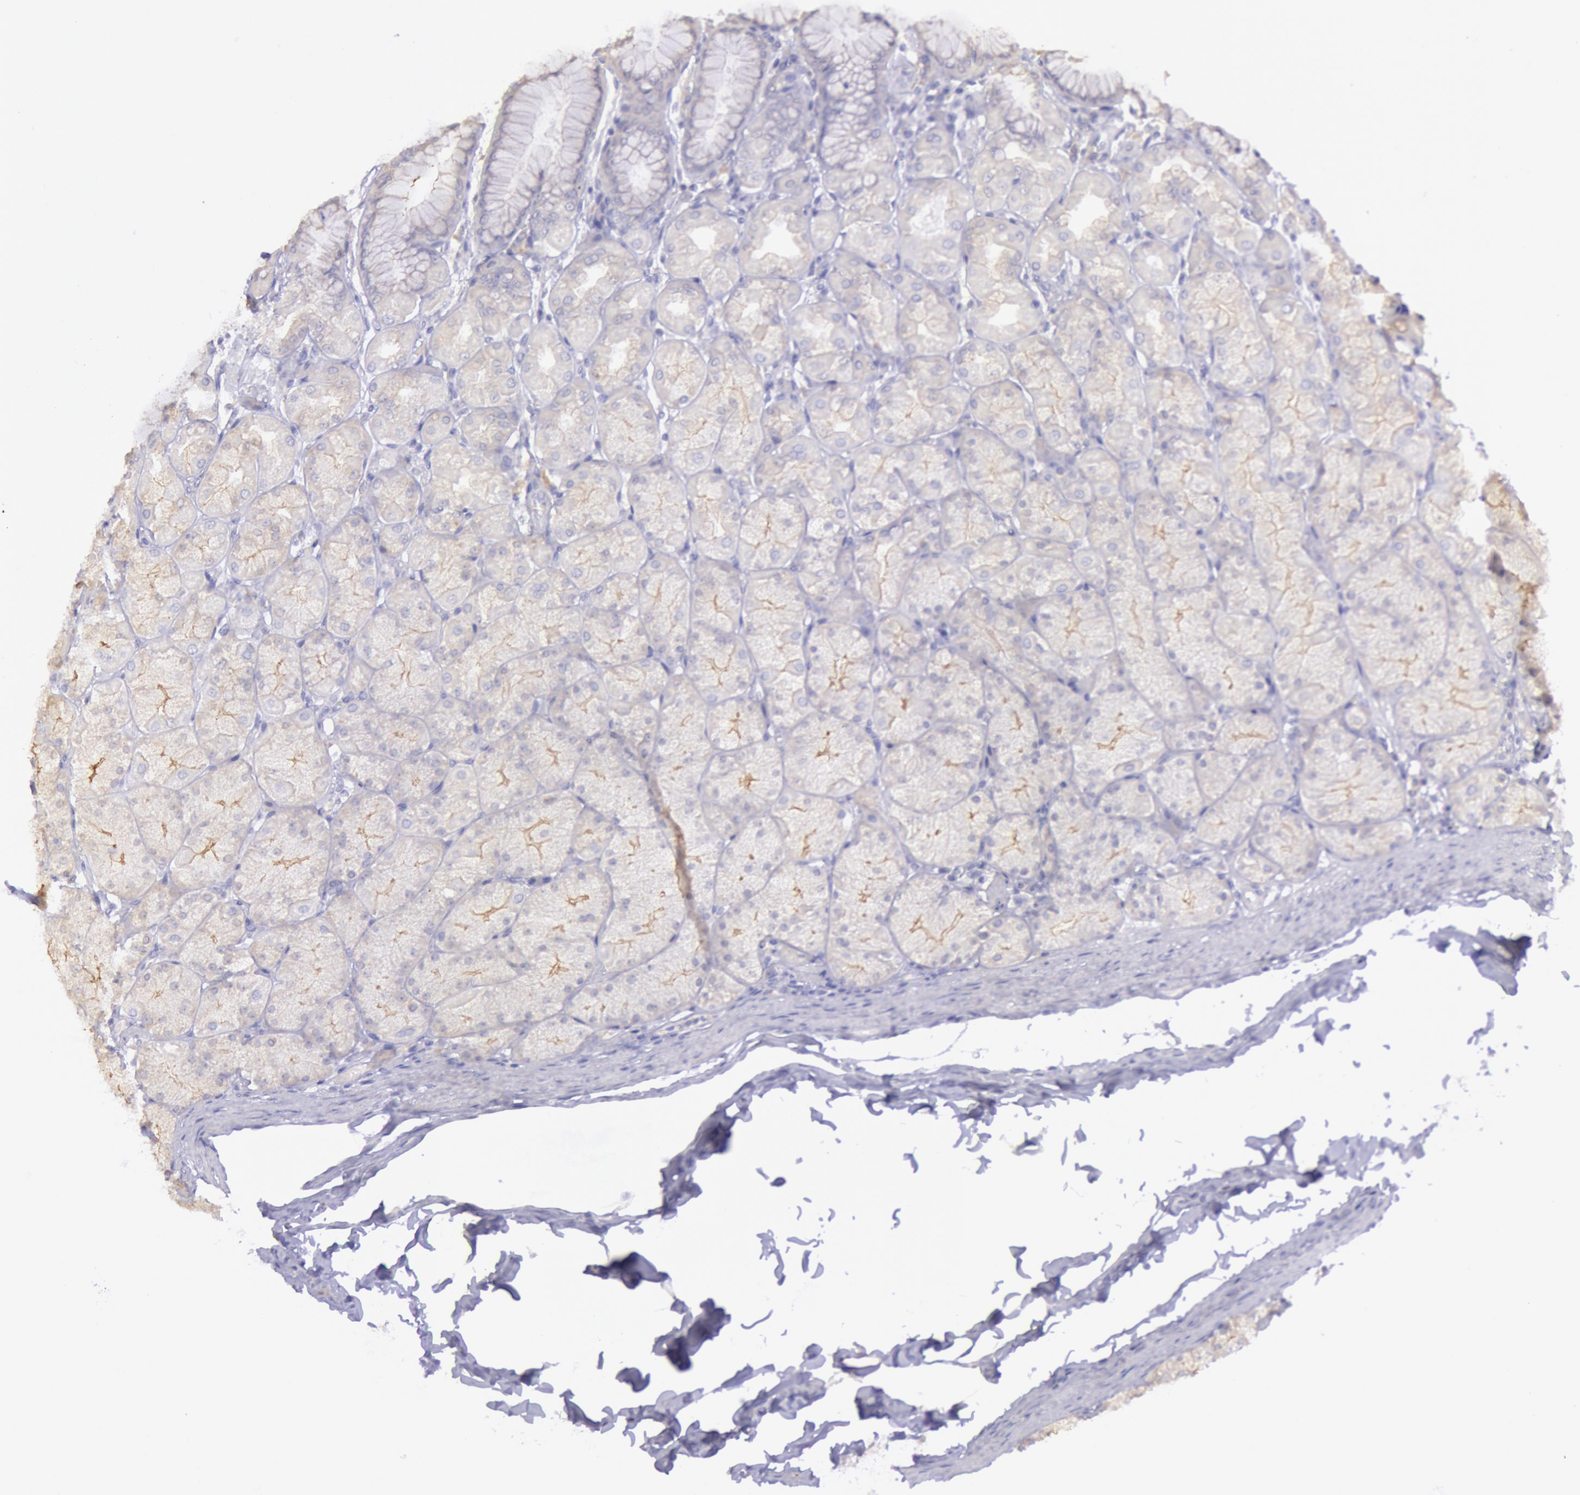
{"staining": {"intensity": "negative", "quantity": "none", "location": "none"}, "tissue": "stomach", "cell_type": "Glandular cells", "image_type": "normal", "snomed": [{"axis": "morphology", "description": "Normal tissue, NOS"}, {"axis": "topography", "description": "Stomach, upper"}], "caption": "The micrograph reveals no staining of glandular cells in benign stomach.", "gene": "MYH1", "patient": {"sex": "female", "age": 56}}